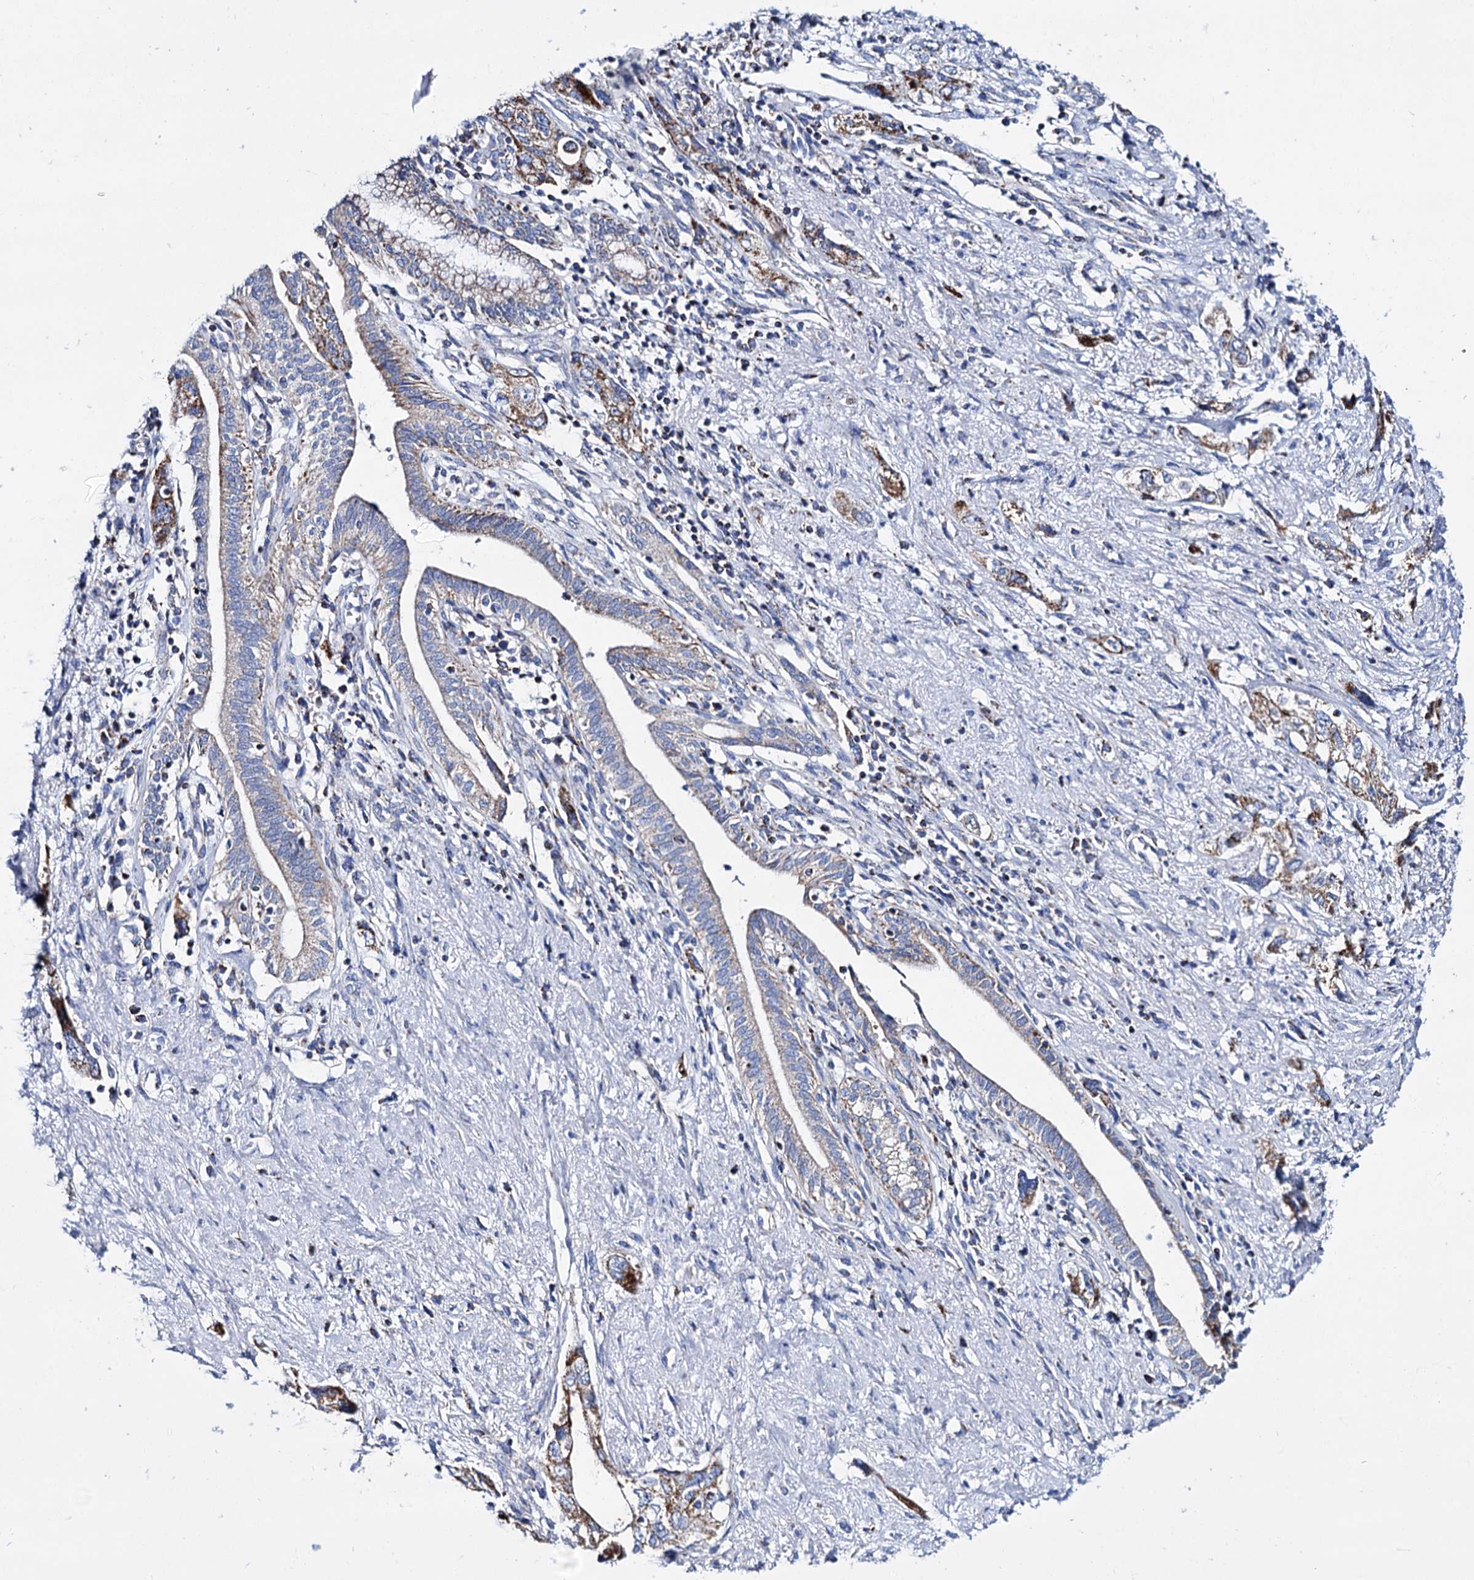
{"staining": {"intensity": "moderate", "quantity": "<25%", "location": "cytoplasmic/membranous"}, "tissue": "pancreatic cancer", "cell_type": "Tumor cells", "image_type": "cancer", "snomed": [{"axis": "morphology", "description": "Adenocarcinoma, NOS"}, {"axis": "topography", "description": "Pancreas"}], "caption": "The immunohistochemical stain shows moderate cytoplasmic/membranous expression in tumor cells of pancreatic adenocarcinoma tissue.", "gene": "UBASH3B", "patient": {"sex": "female", "age": 73}}